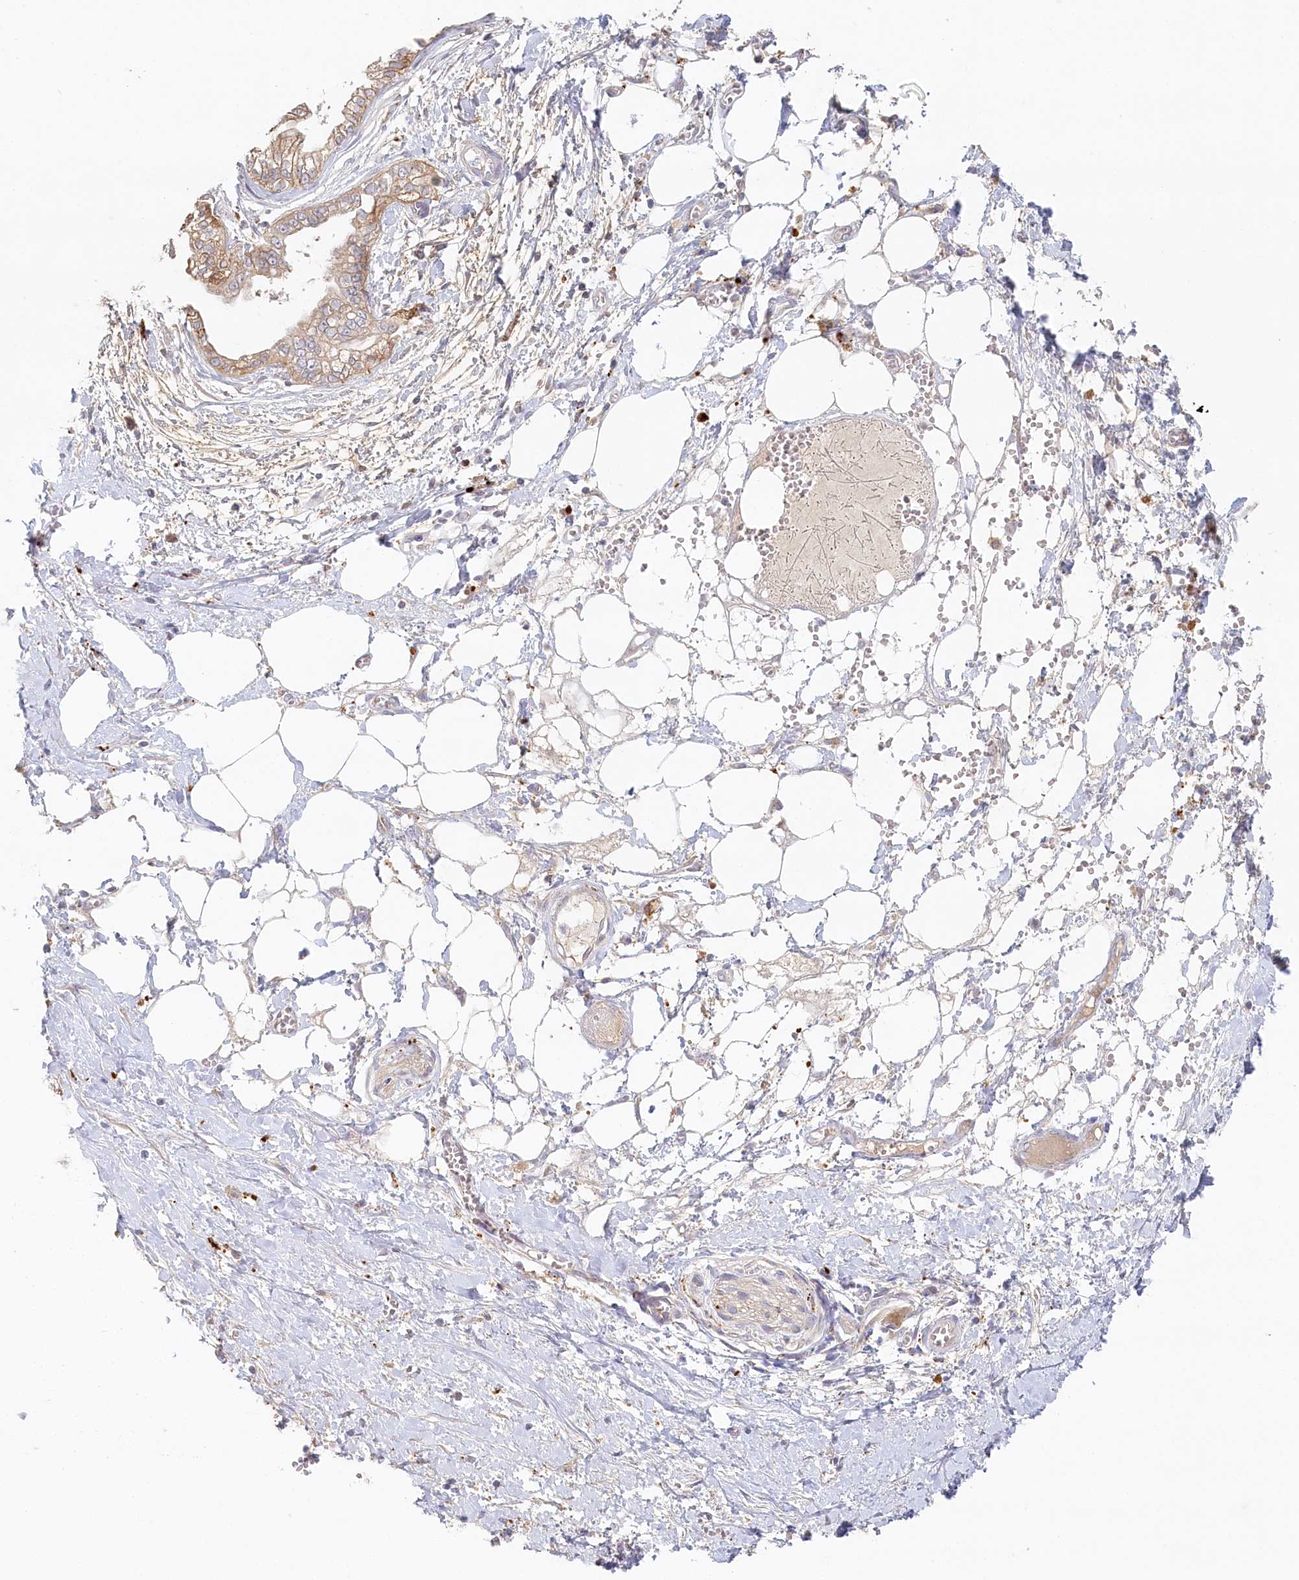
{"staining": {"intensity": "moderate", "quantity": ">75%", "location": "cytoplasmic/membranous"}, "tissue": "pancreatic cancer", "cell_type": "Tumor cells", "image_type": "cancer", "snomed": [{"axis": "morphology", "description": "Adenocarcinoma, NOS"}, {"axis": "topography", "description": "Pancreas"}], "caption": "Pancreatic cancer was stained to show a protein in brown. There is medium levels of moderate cytoplasmic/membranous positivity in approximately >75% of tumor cells.", "gene": "VSIG1", "patient": {"sex": "male", "age": 68}}